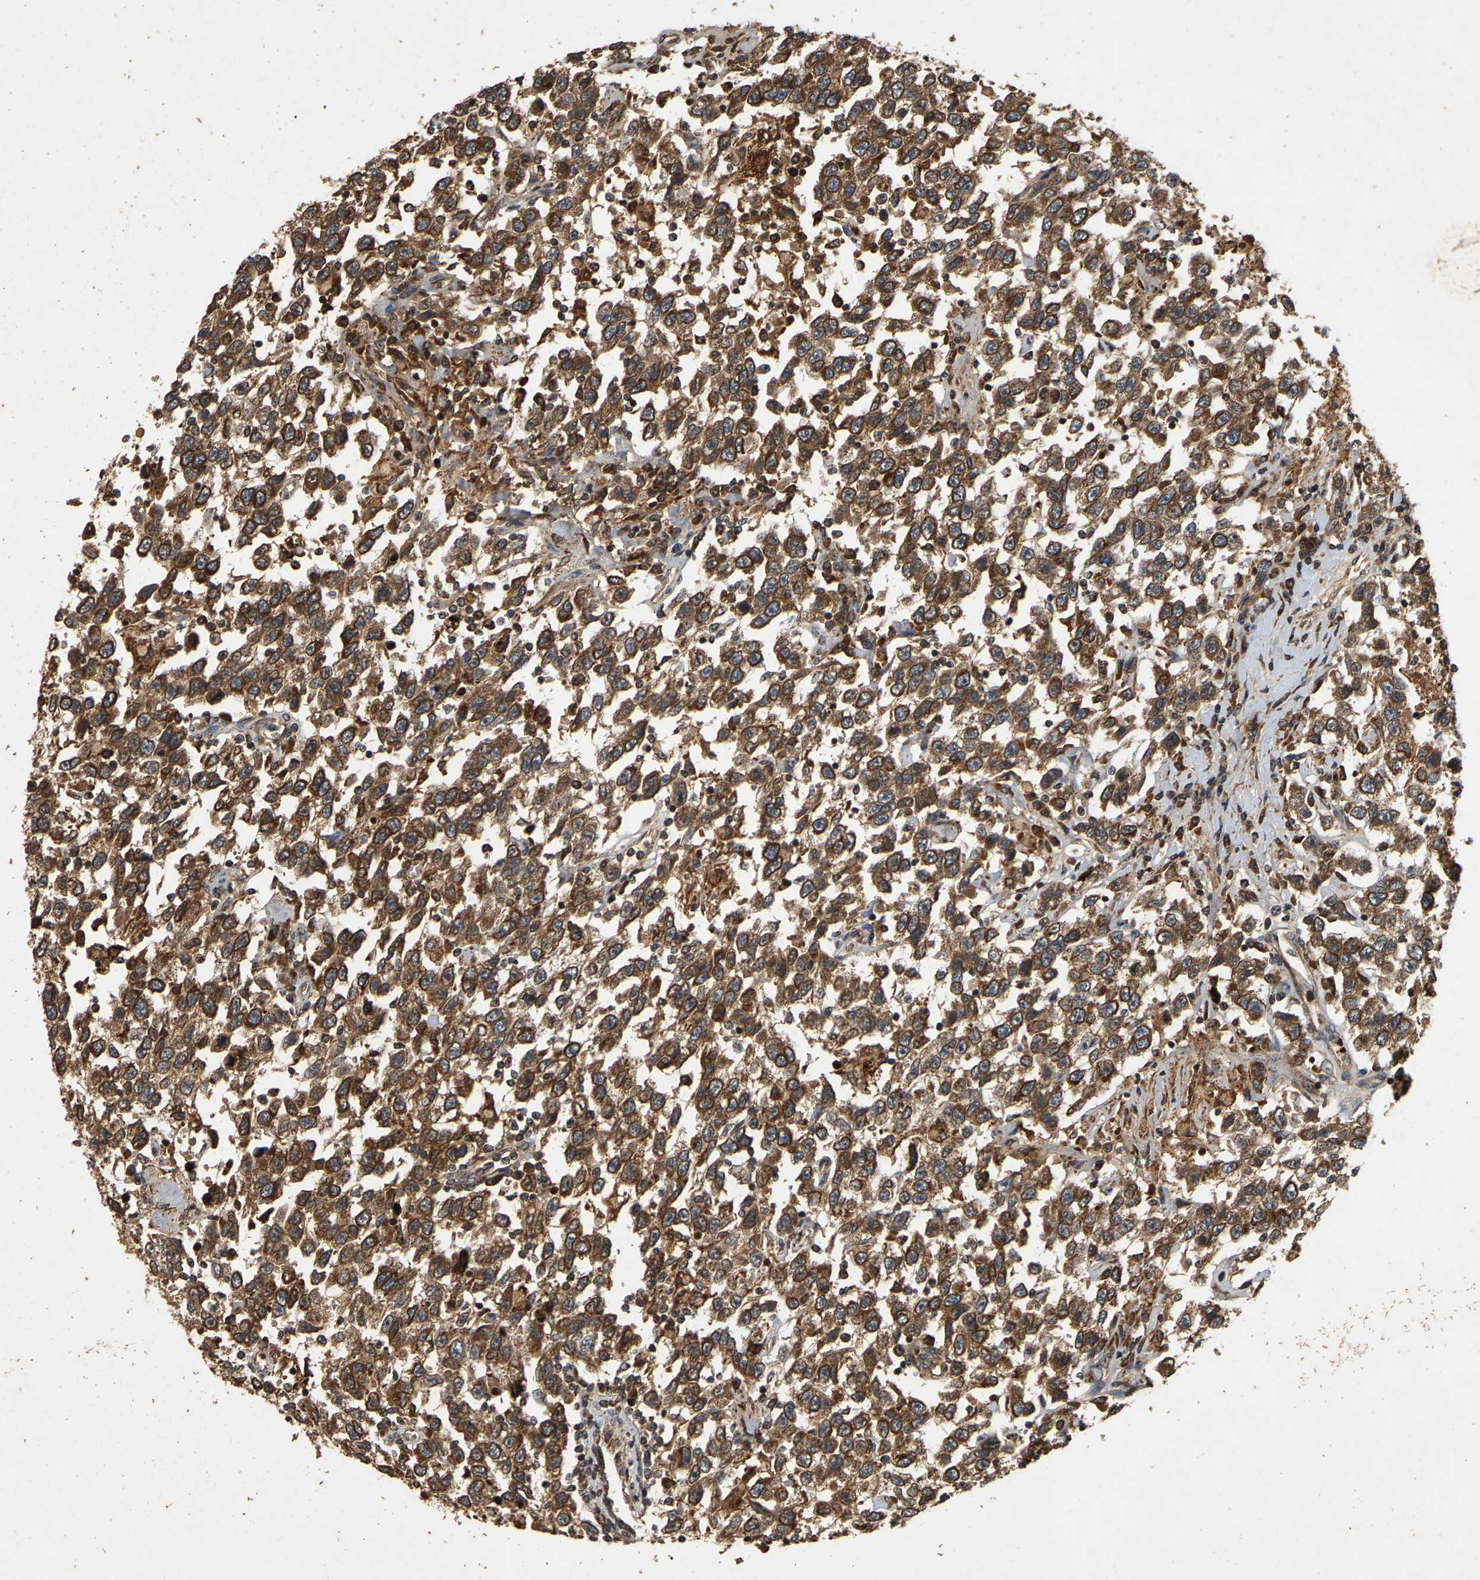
{"staining": {"intensity": "moderate", "quantity": ">75%", "location": "cytoplasmic/membranous"}, "tissue": "testis cancer", "cell_type": "Tumor cells", "image_type": "cancer", "snomed": [{"axis": "morphology", "description": "Seminoma, NOS"}, {"axis": "topography", "description": "Testis"}], "caption": "There is medium levels of moderate cytoplasmic/membranous expression in tumor cells of testis cancer (seminoma), as demonstrated by immunohistochemical staining (brown color).", "gene": "CIDEC", "patient": {"sex": "male", "age": 41}}